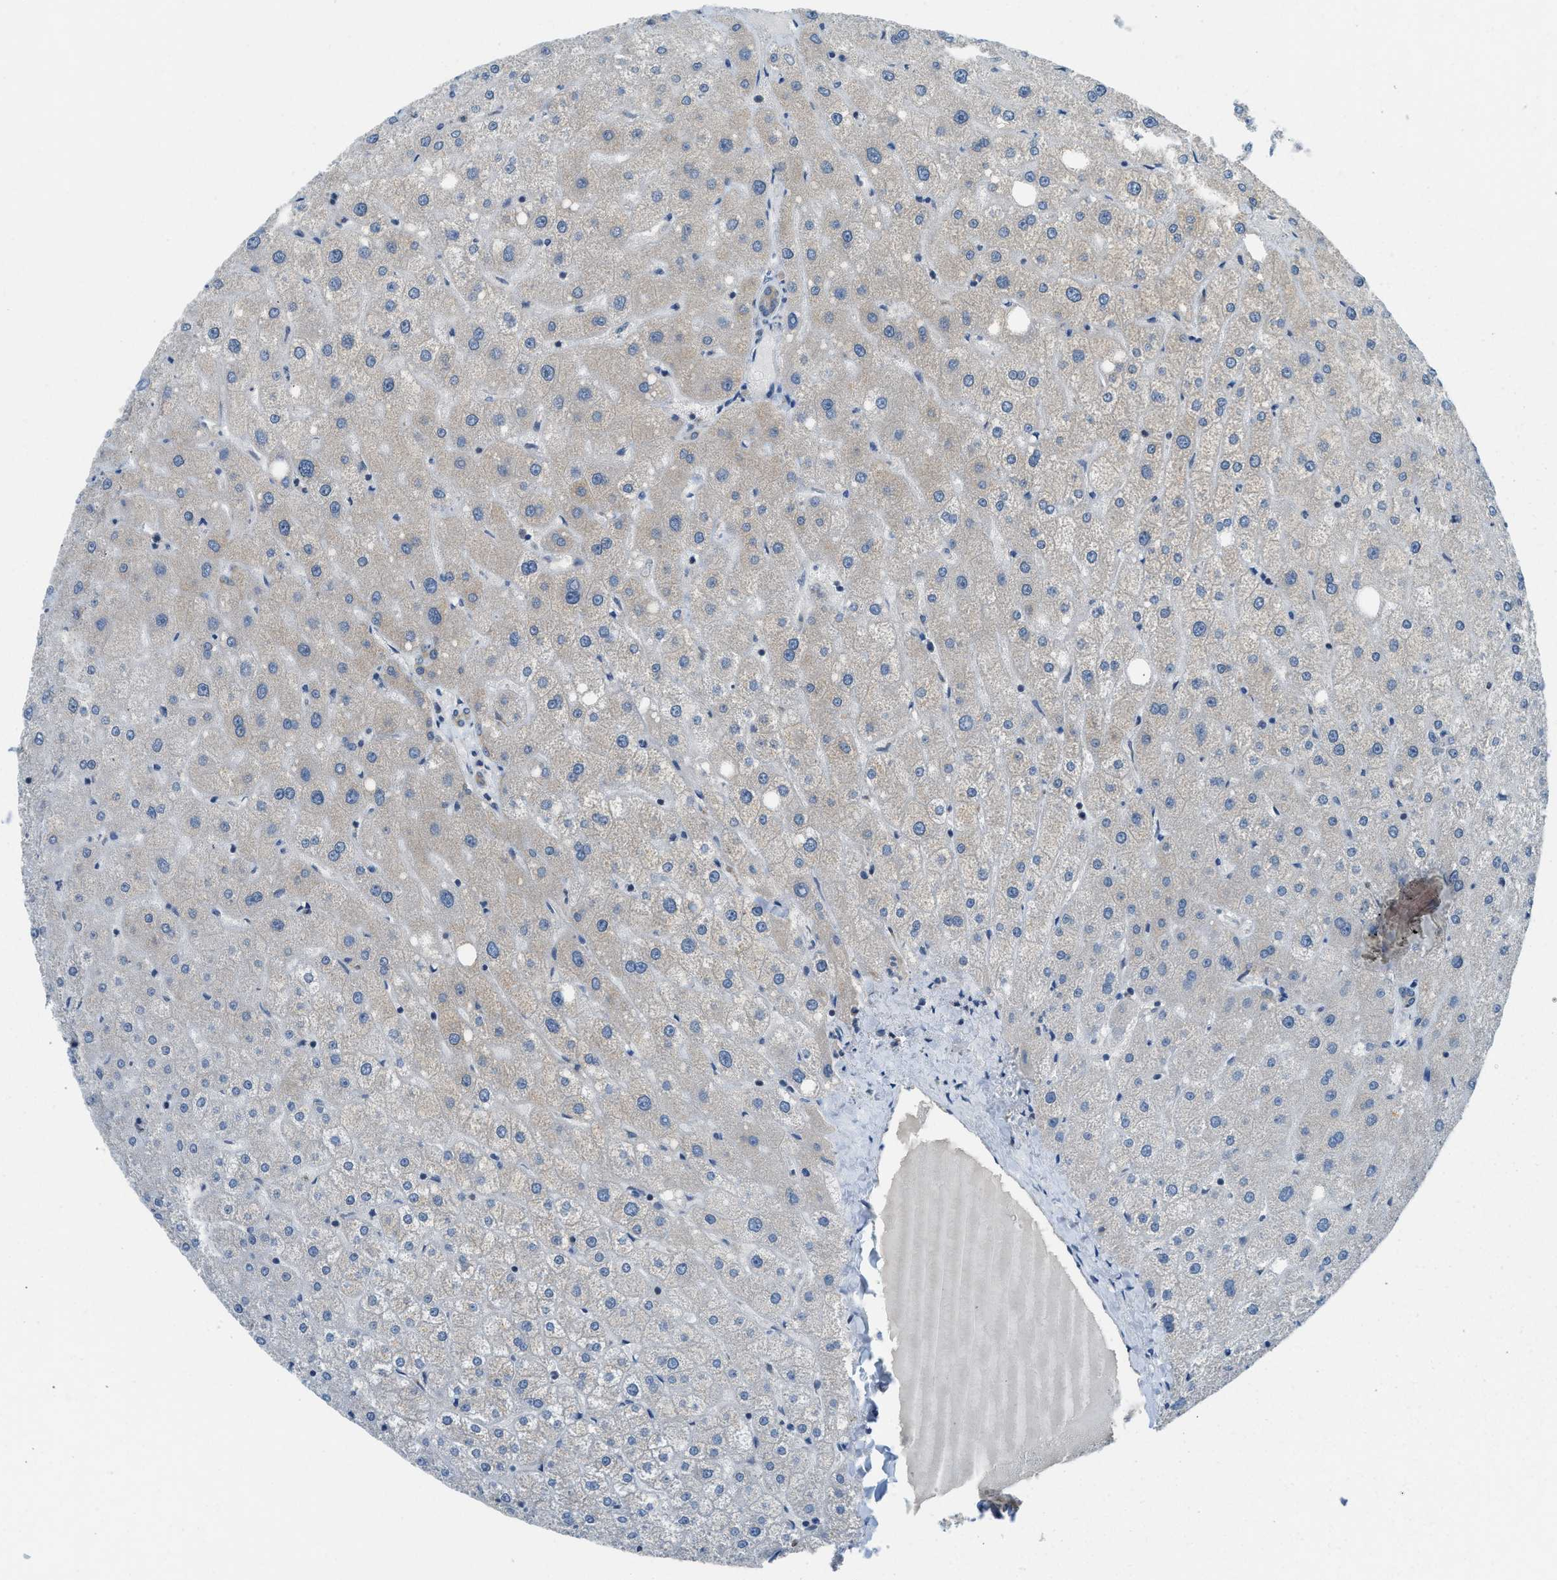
{"staining": {"intensity": "weak", "quantity": ">75%", "location": "cytoplasmic/membranous"}, "tissue": "liver", "cell_type": "Cholangiocytes", "image_type": "normal", "snomed": [{"axis": "morphology", "description": "Normal tissue, NOS"}, {"axis": "topography", "description": "Liver"}], "caption": "The image displays immunohistochemical staining of normal liver. There is weak cytoplasmic/membranous positivity is identified in about >75% of cholangiocytes.", "gene": "BCAP31", "patient": {"sex": "male", "age": 73}}